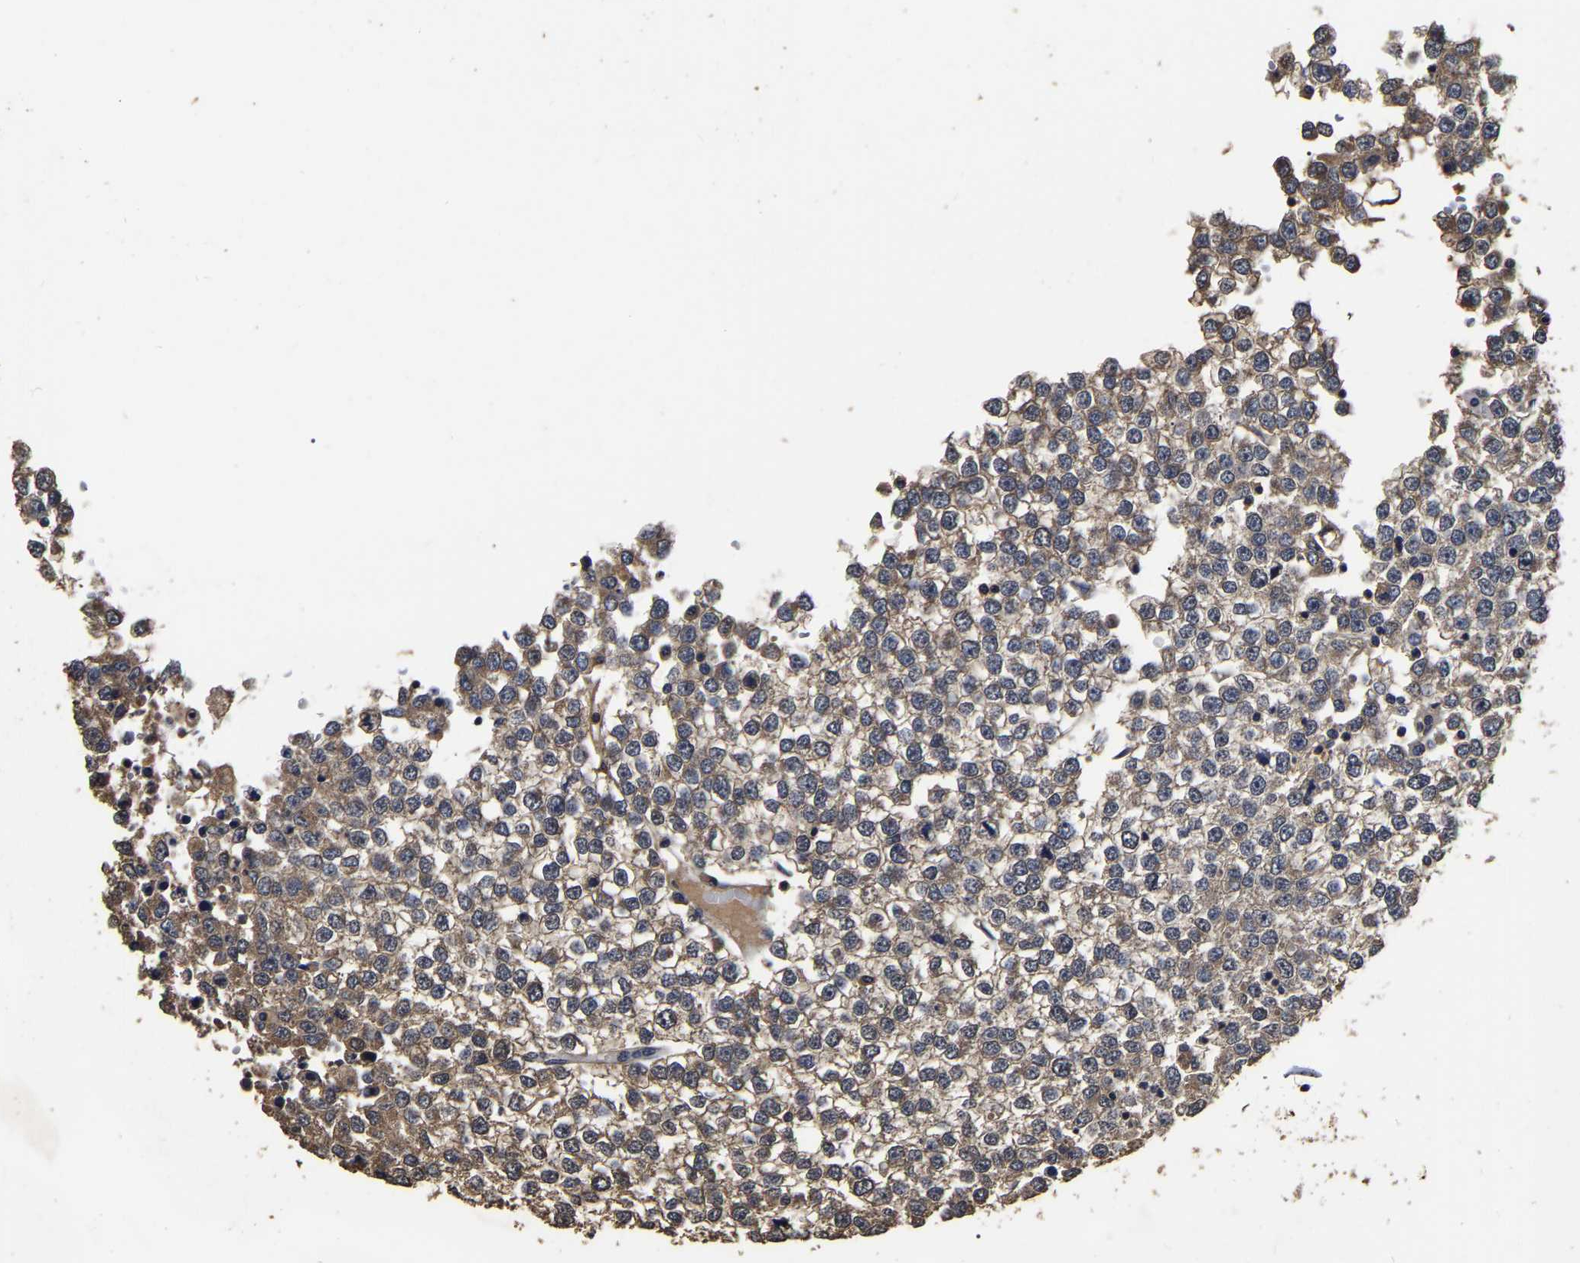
{"staining": {"intensity": "moderate", "quantity": ">75%", "location": "cytoplasmic/membranous"}, "tissue": "testis cancer", "cell_type": "Tumor cells", "image_type": "cancer", "snomed": [{"axis": "morphology", "description": "Seminoma, NOS"}, {"axis": "topography", "description": "Testis"}], "caption": "Tumor cells show medium levels of moderate cytoplasmic/membranous staining in about >75% of cells in human testis cancer (seminoma).", "gene": "STK32C", "patient": {"sex": "male", "age": 65}}